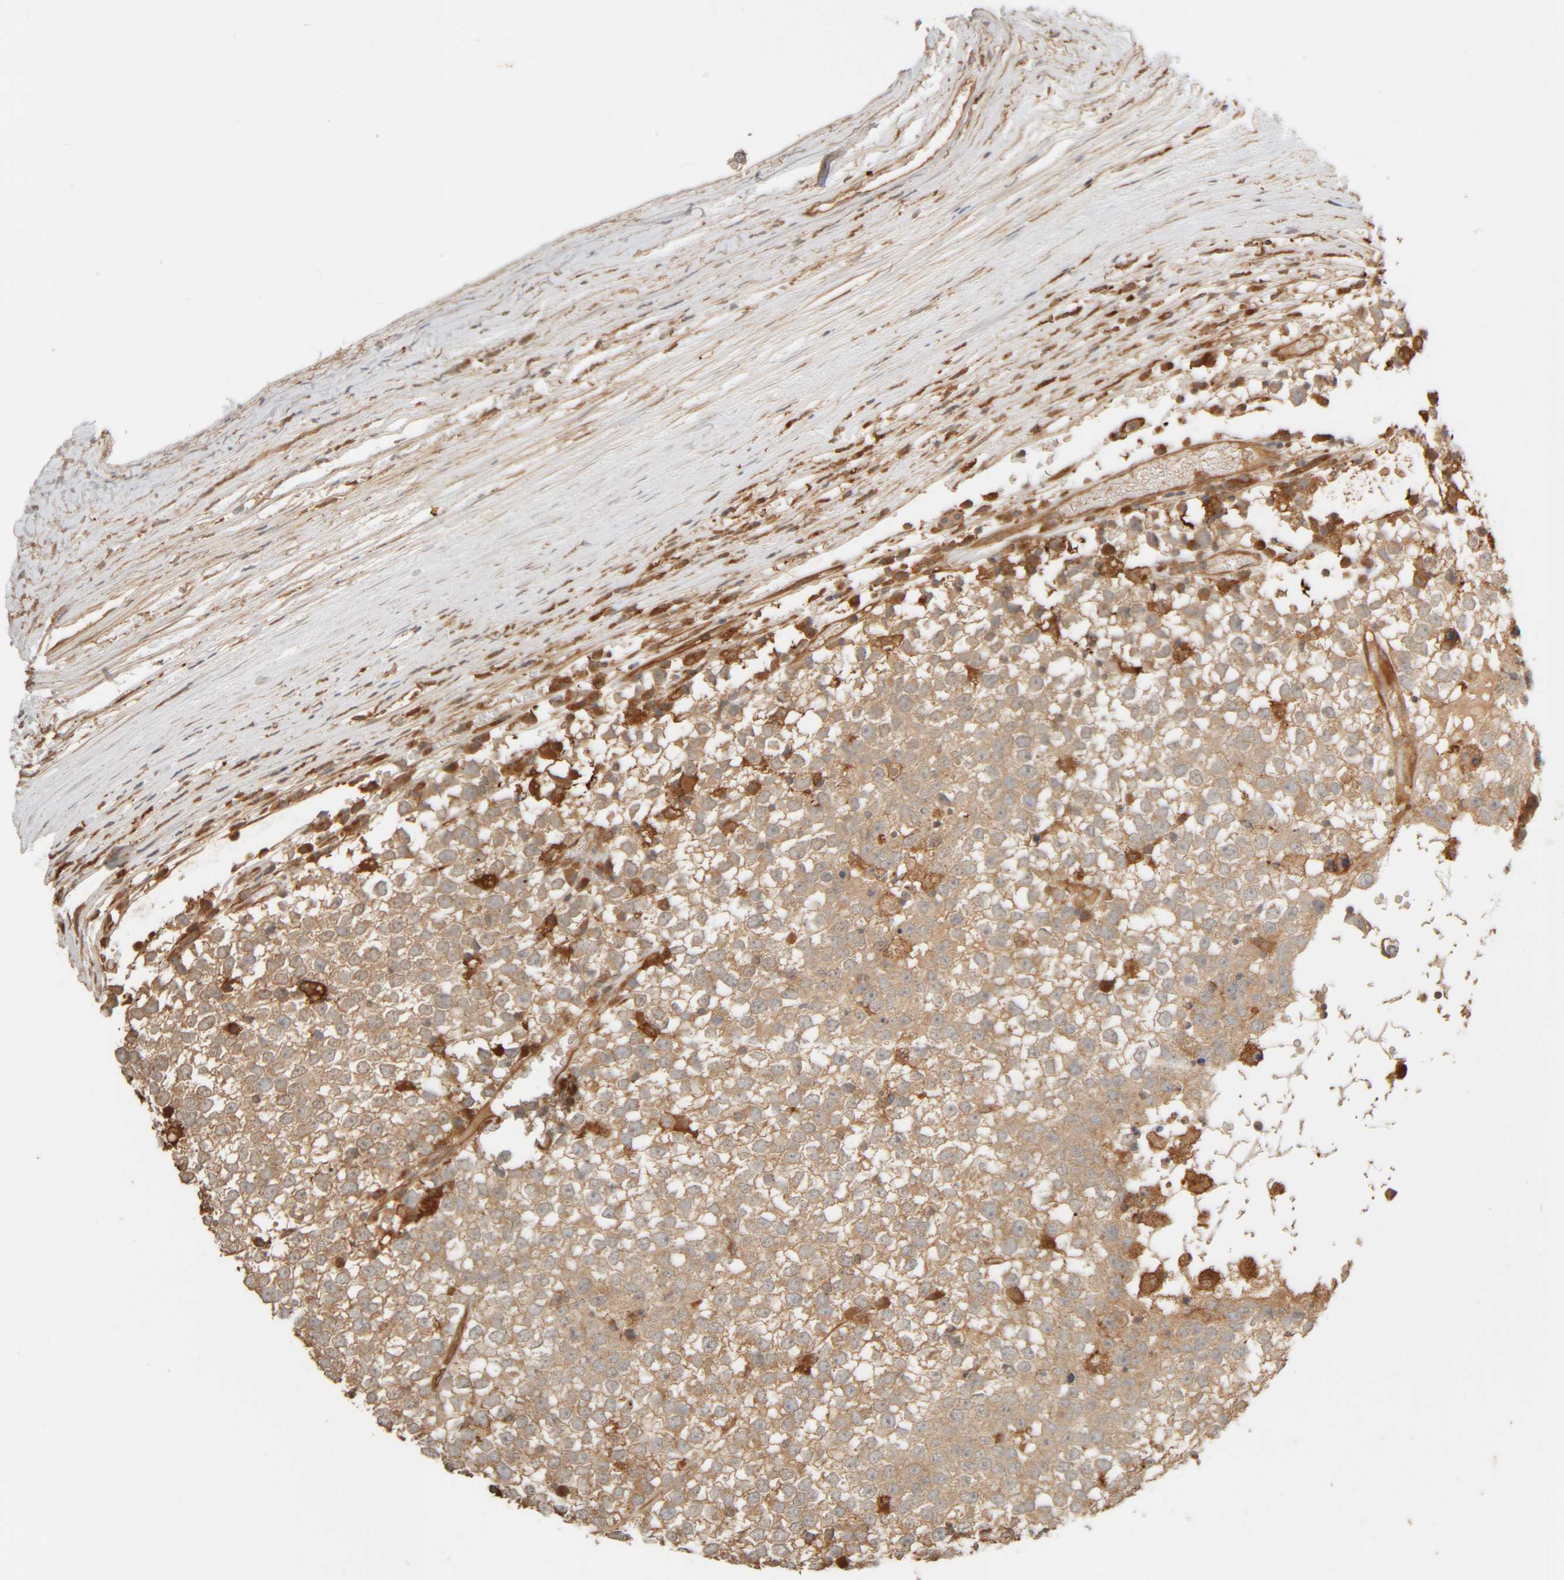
{"staining": {"intensity": "weak", "quantity": ">75%", "location": "cytoplasmic/membranous"}, "tissue": "testis cancer", "cell_type": "Tumor cells", "image_type": "cancer", "snomed": [{"axis": "morphology", "description": "Seminoma, NOS"}, {"axis": "topography", "description": "Testis"}], "caption": "Immunohistochemistry (DAB) staining of testis cancer displays weak cytoplasmic/membranous protein staining in about >75% of tumor cells.", "gene": "TMEM192", "patient": {"sex": "male", "age": 65}}